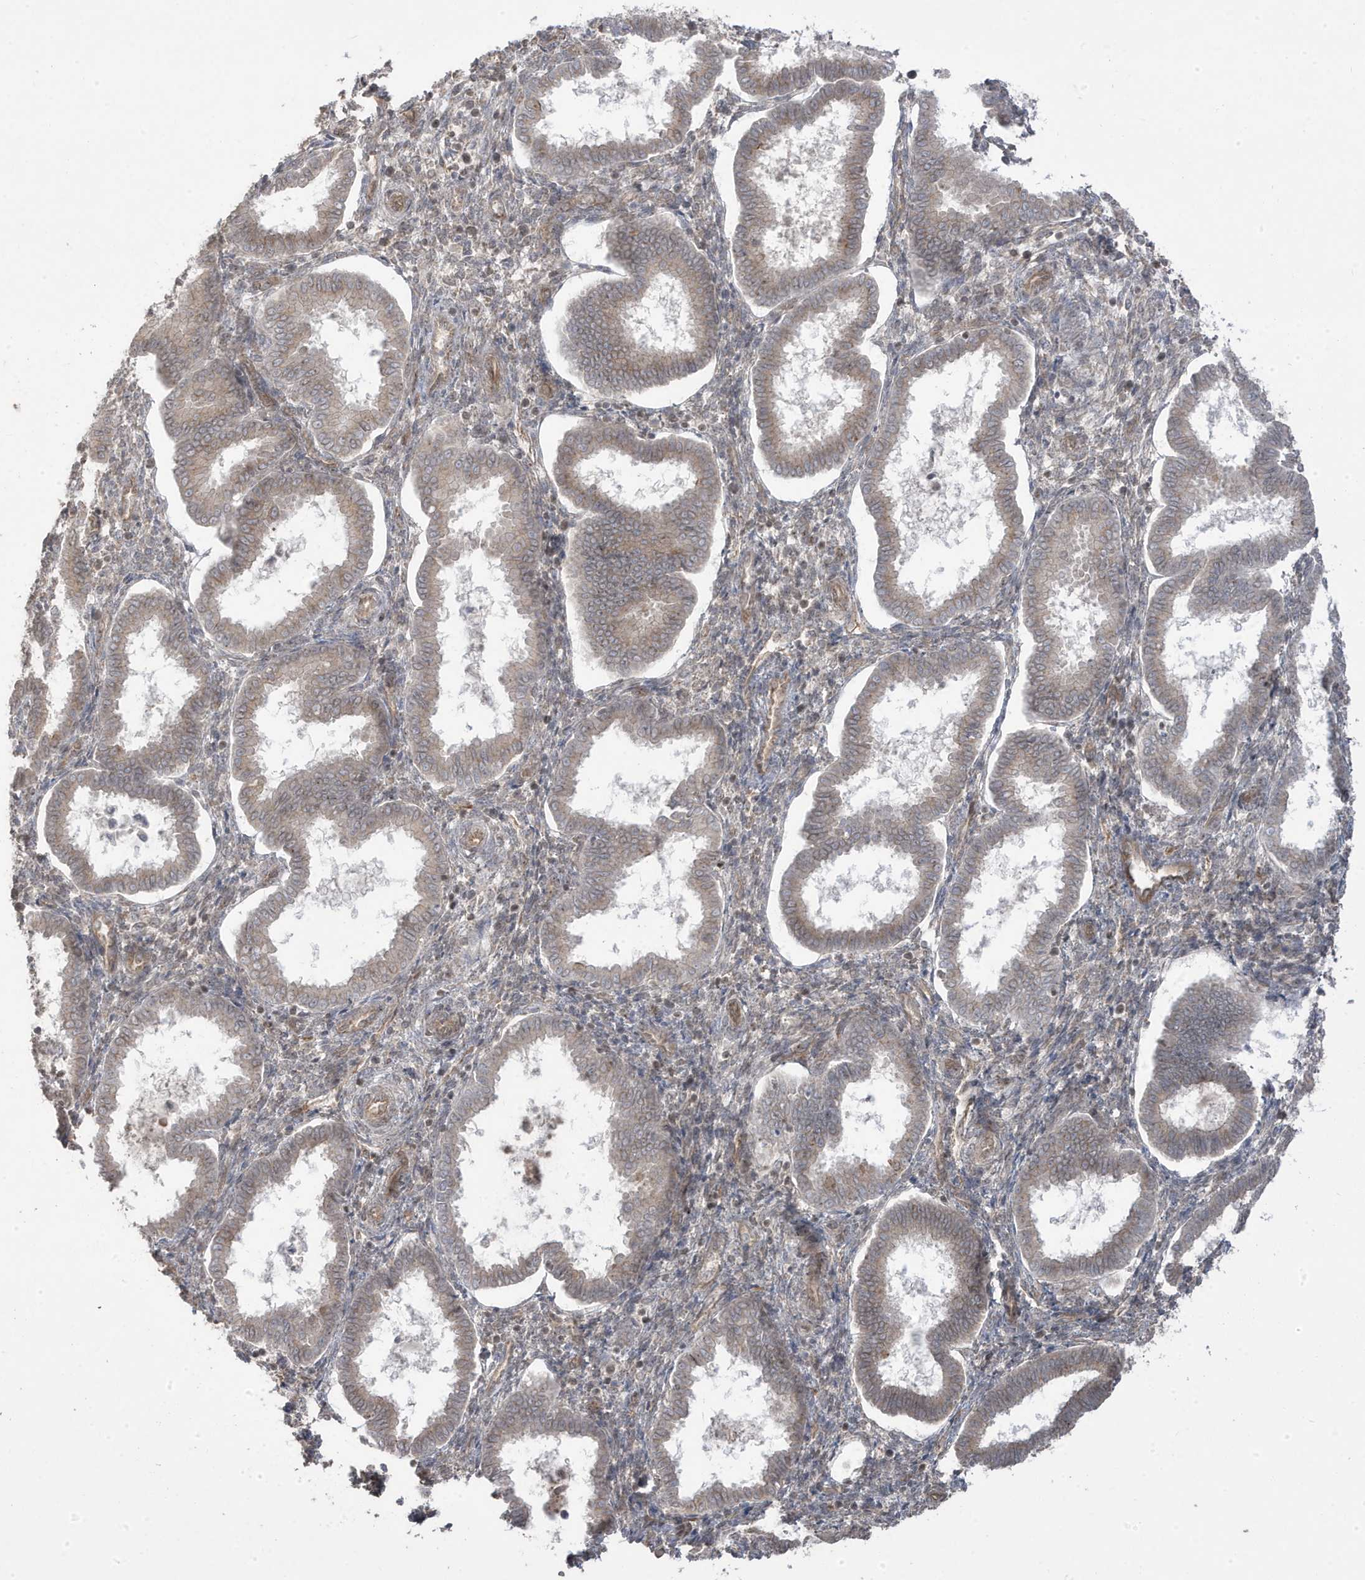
{"staining": {"intensity": "negative", "quantity": "none", "location": "none"}, "tissue": "endometrium", "cell_type": "Cells in endometrial stroma", "image_type": "normal", "snomed": [{"axis": "morphology", "description": "Normal tissue, NOS"}, {"axis": "topography", "description": "Endometrium"}], "caption": "An immunohistochemistry (IHC) histopathology image of benign endometrium is shown. There is no staining in cells in endometrial stroma of endometrium.", "gene": "DNAJC12", "patient": {"sex": "female", "age": 24}}